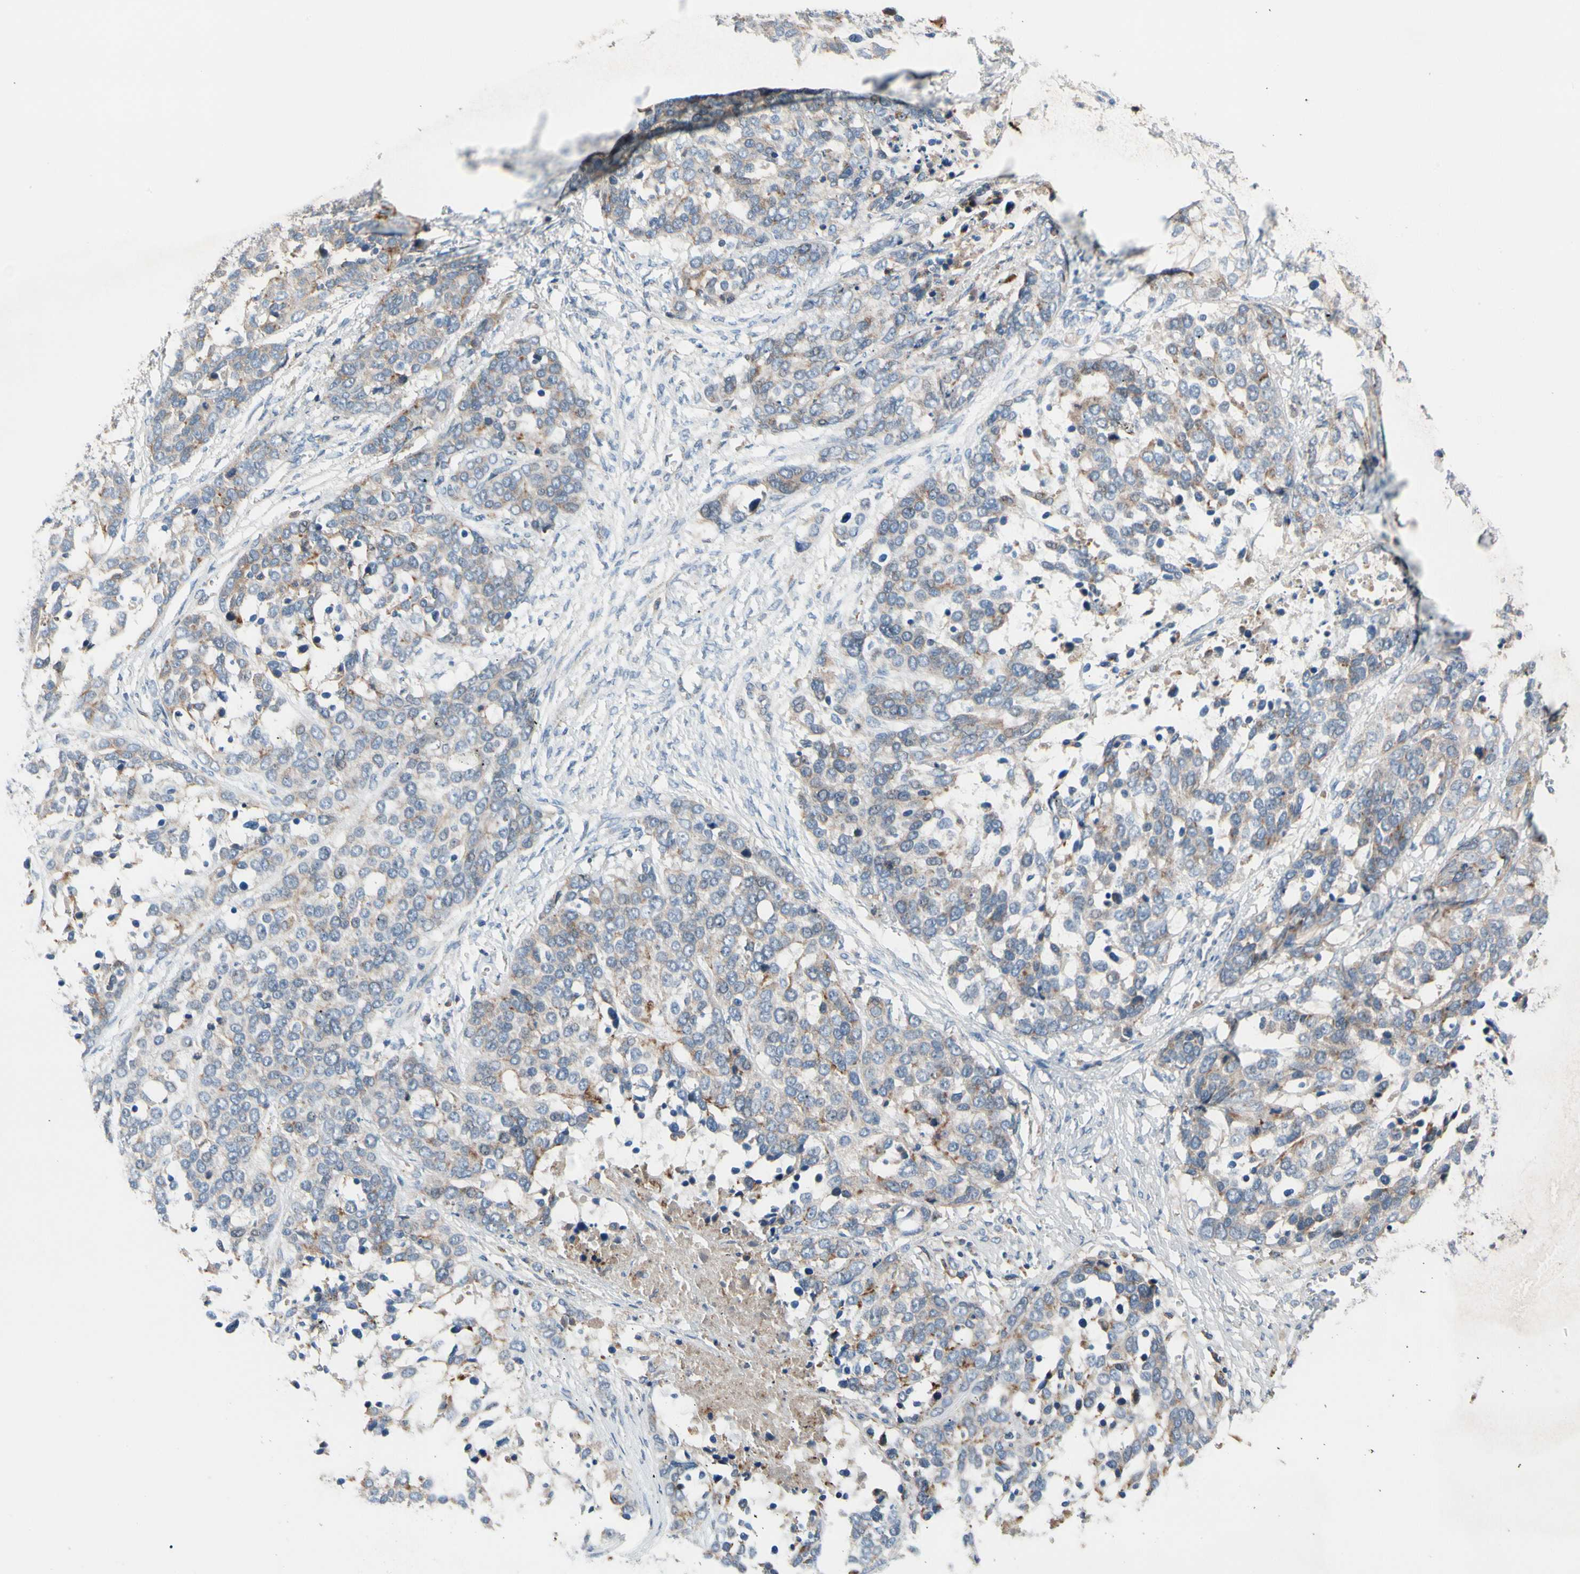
{"staining": {"intensity": "weak", "quantity": "<25%", "location": "cytoplasmic/membranous"}, "tissue": "ovarian cancer", "cell_type": "Tumor cells", "image_type": "cancer", "snomed": [{"axis": "morphology", "description": "Cystadenocarcinoma, serous, NOS"}, {"axis": "topography", "description": "Ovary"}], "caption": "Histopathology image shows no significant protein positivity in tumor cells of serous cystadenocarcinoma (ovarian). The staining was performed using DAB (3,3'-diaminobenzidine) to visualize the protein expression in brown, while the nuclei were stained in blue with hematoxylin (Magnification: 20x).", "gene": "HJURP", "patient": {"sex": "female", "age": 44}}